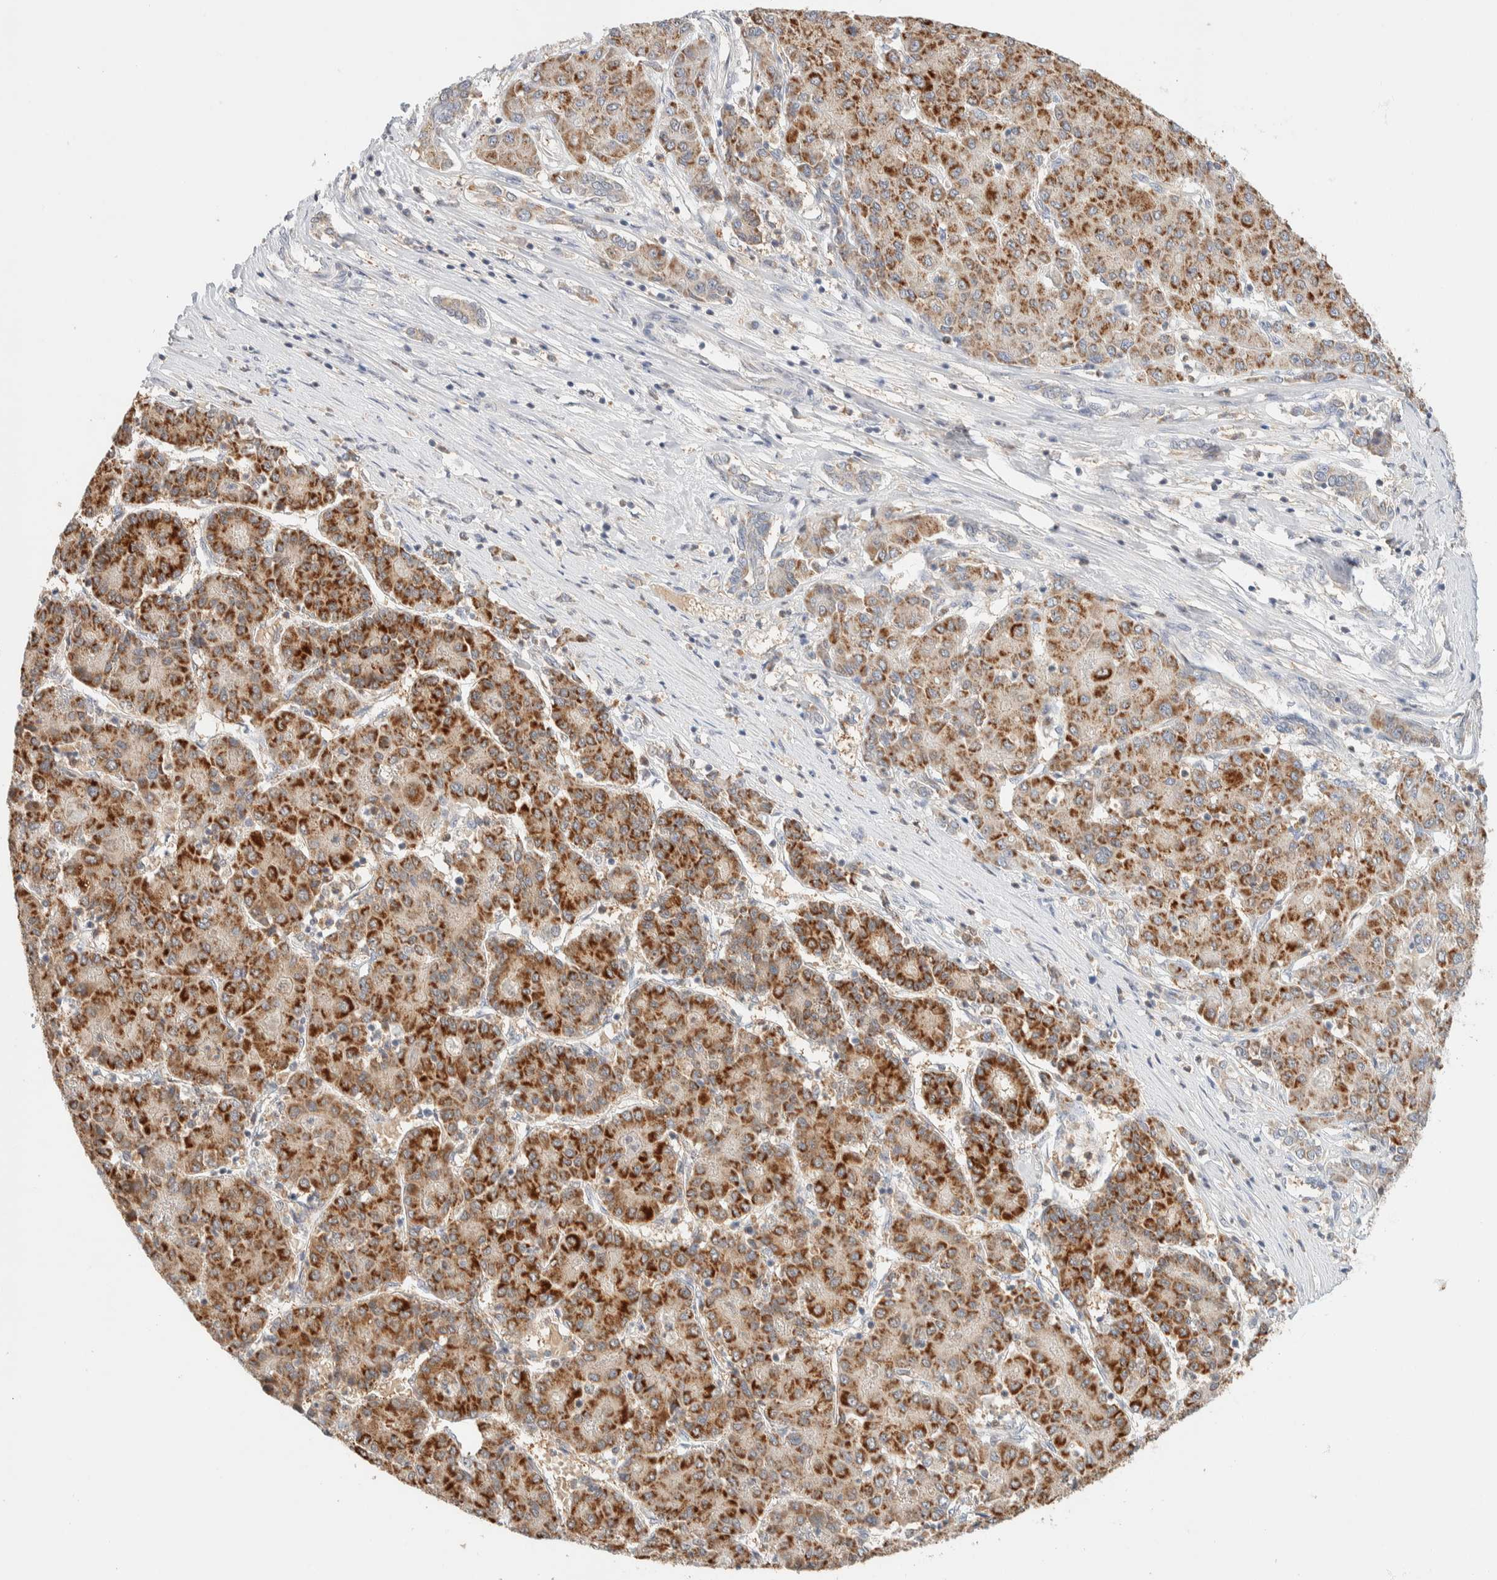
{"staining": {"intensity": "strong", "quantity": ">75%", "location": "cytoplasmic/membranous"}, "tissue": "liver cancer", "cell_type": "Tumor cells", "image_type": "cancer", "snomed": [{"axis": "morphology", "description": "Carcinoma, Hepatocellular, NOS"}, {"axis": "topography", "description": "Liver"}], "caption": "Approximately >75% of tumor cells in hepatocellular carcinoma (liver) demonstrate strong cytoplasmic/membranous protein staining as visualized by brown immunohistochemical staining.", "gene": "HDHD3", "patient": {"sex": "male", "age": 65}}